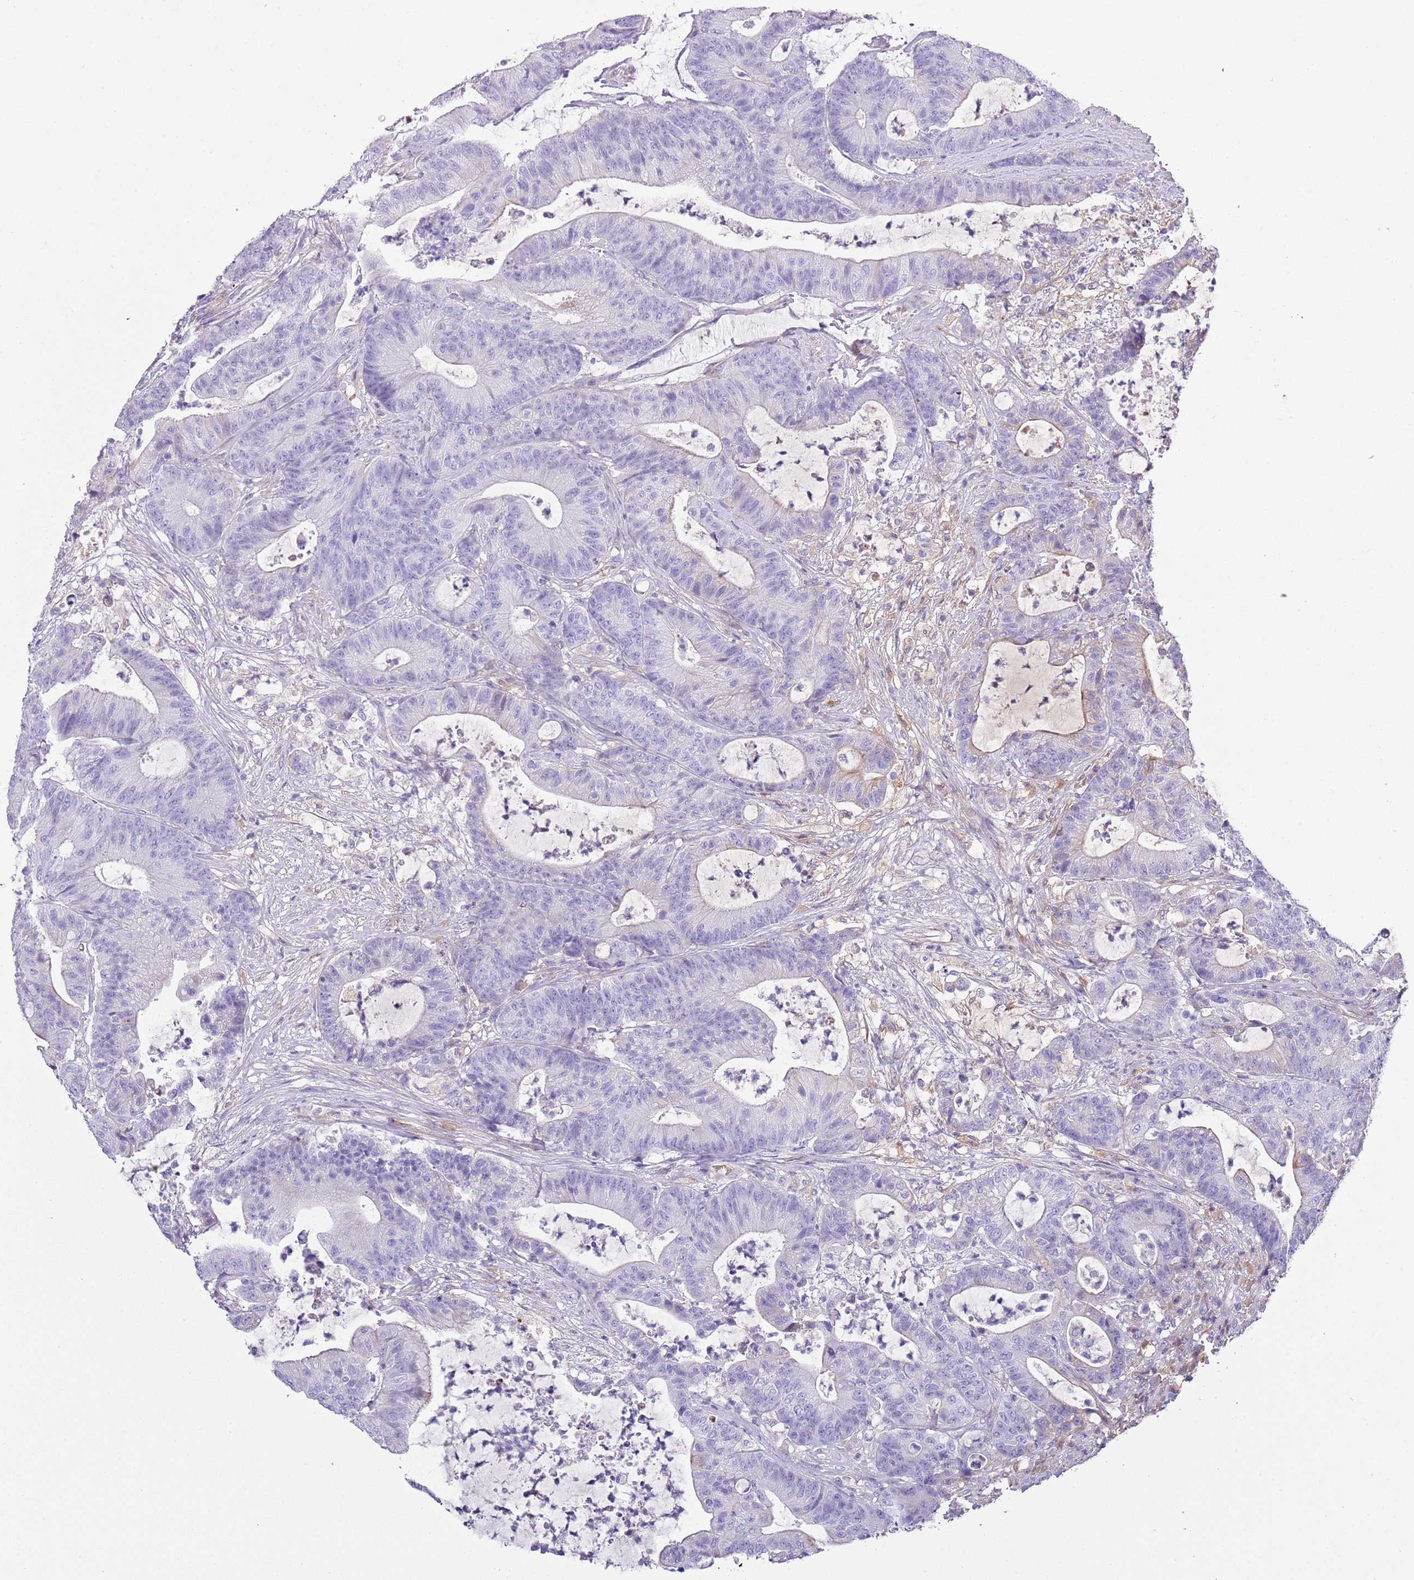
{"staining": {"intensity": "negative", "quantity": "none", "location": "none"}, "tissue": "colorectal cancer", "cell_type": "Tumor cells", "image_type": "cancer", "snomed": [{"axis": "morphology", "description": "Adenocarcinoma, NOS"}, {"axis": "topography", "description": "Colon"}], "caption": "Histopathology image shows no significant protein expression in tumor cells of colorectal adenocarcinoma.", "gene": "ABHD17C", "patient": {"sex": "female", "age": 84}}